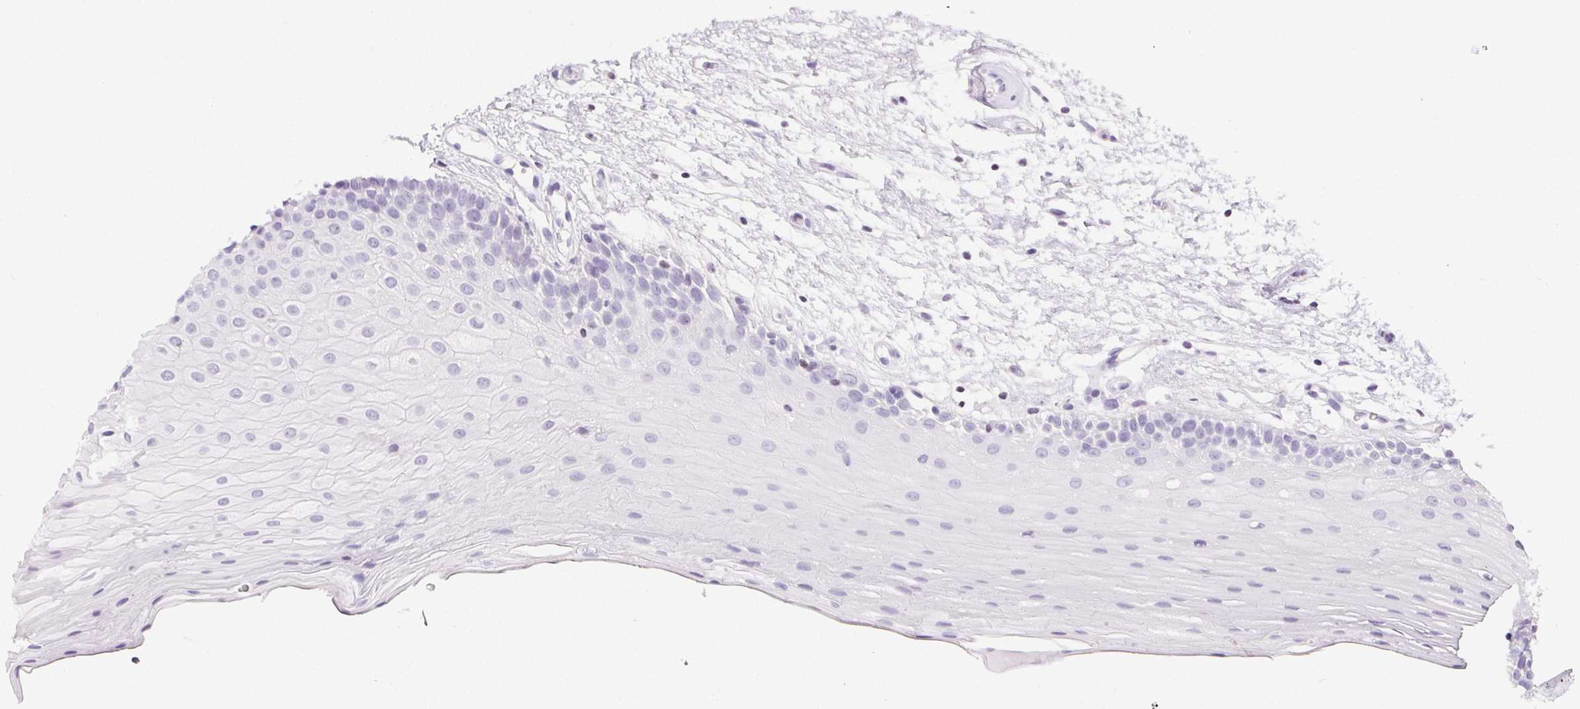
{"staining": {"intensity": "negative", "quantity": "none", "location": "none"}, "tissue": "oral mucosa", "cell_type": "Squamous epithelial cells", "image_type": "normal", "snomed": [{"axis": "morphology", "description": "Normal tissue, NOS"}, {"axis": "morphology", "description": "Squamous cell carcinoma, NOS"}, {"axis": "topography", "description": "Oral tissue"}, {"axis": "topography", "description": "Tounge, NOS"}, {"axis": "topography", "description": "Head-Neck"}], "caption": "IHC of unremarkable human oral mucosa exhibits no staining in squamous epithelial cells.", "gene": "BEND2", "patient": {"sex": "male", "age": 62}}